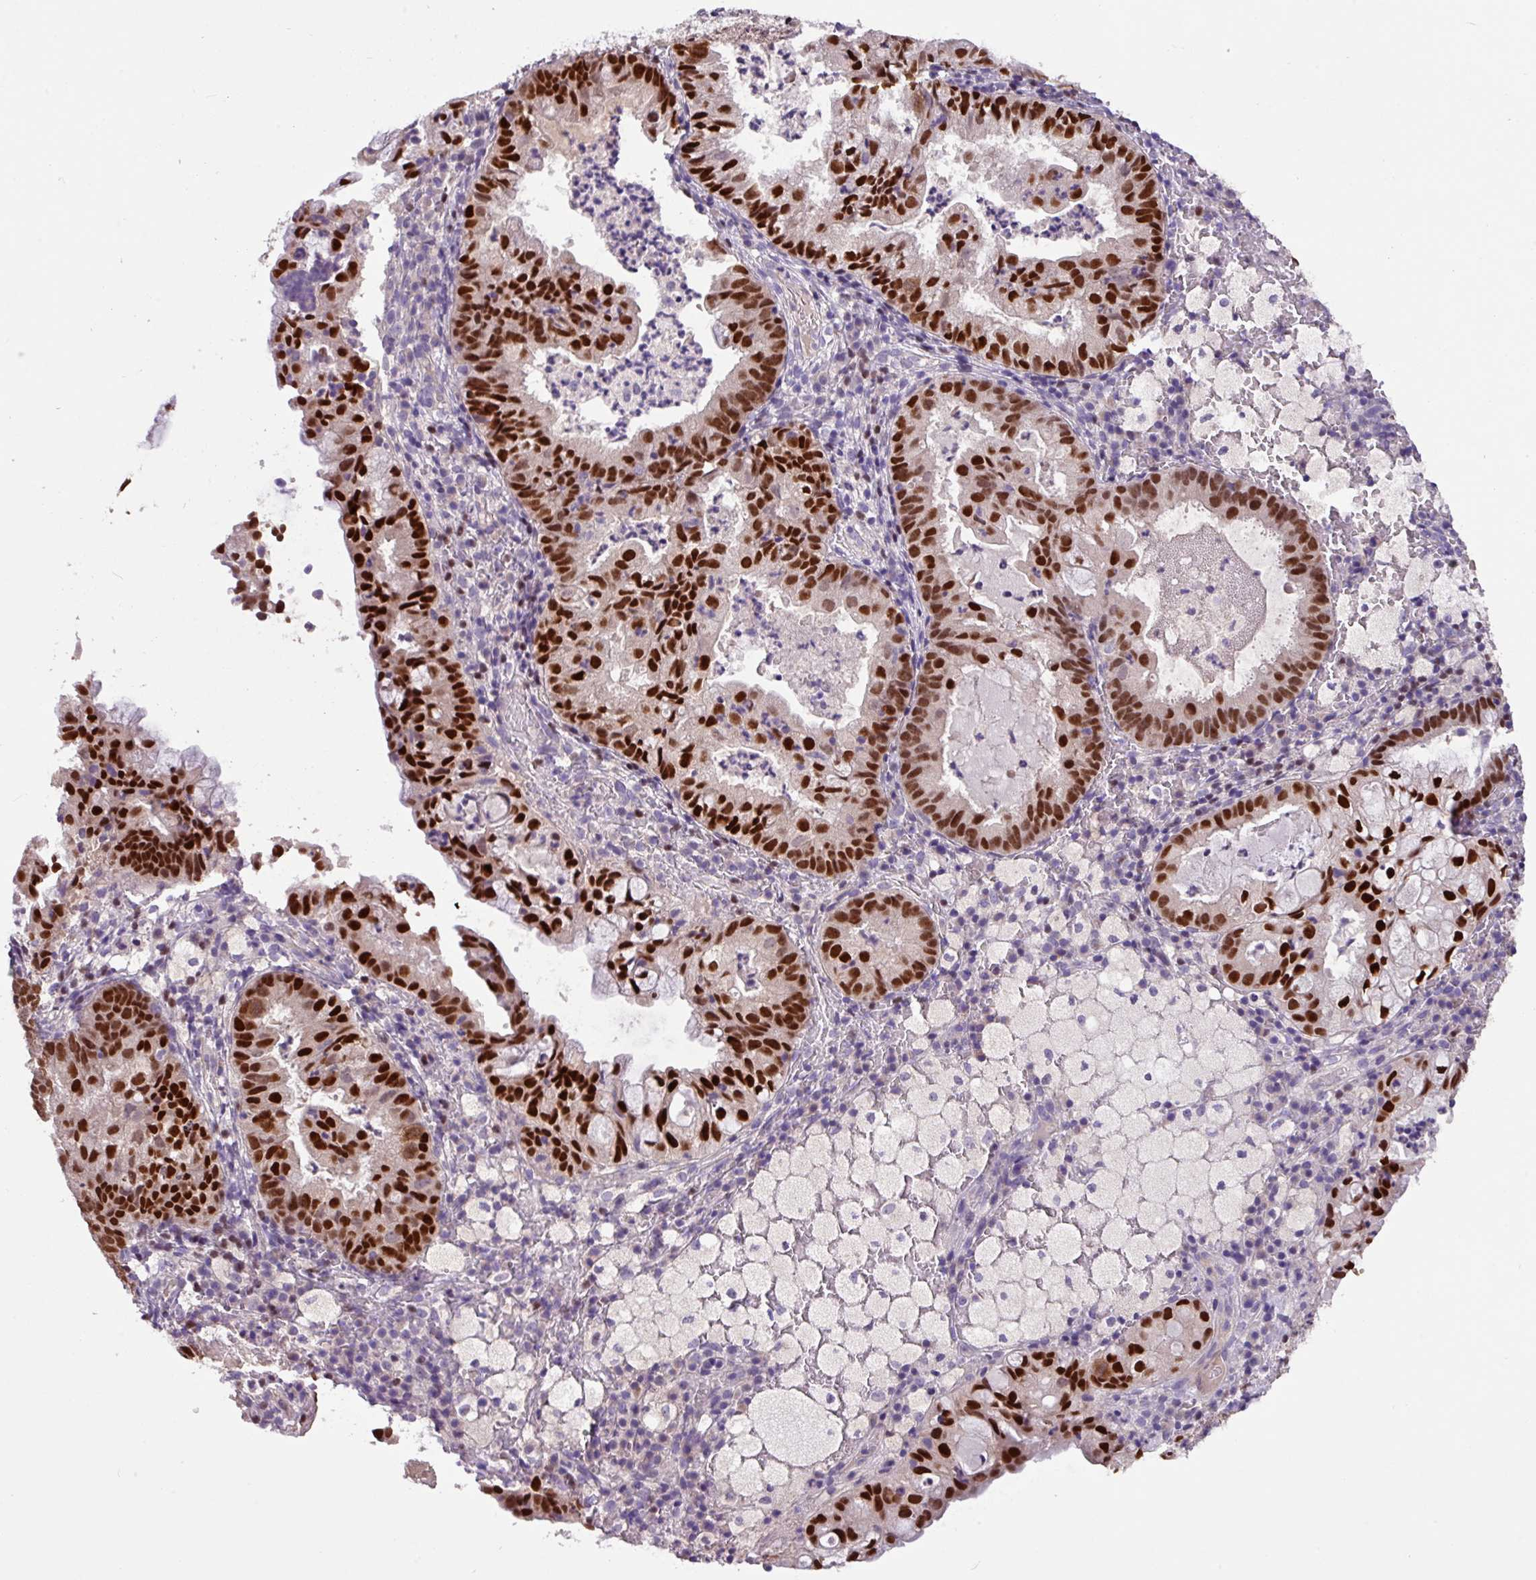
{"staining": {"intensity": "strong", "quantity": ">75%", "location": "nuclear"}, "tissue": "endometrial cancer", "cell_type": "Tumor cells", "image_type": "cancer", "snomed": [{"axis": "morphology", "description": "Adenocarcinoma, NOS"}, {"axis": "topography", "description": "Endometrium"}], "caption": "Brown immunohistochemical staining in human endometrial cancer displays strong nuclear expression in about >75% of tumor cells.", "gene": "PAX8", "patient": {"sex": "female", "age": 80}}